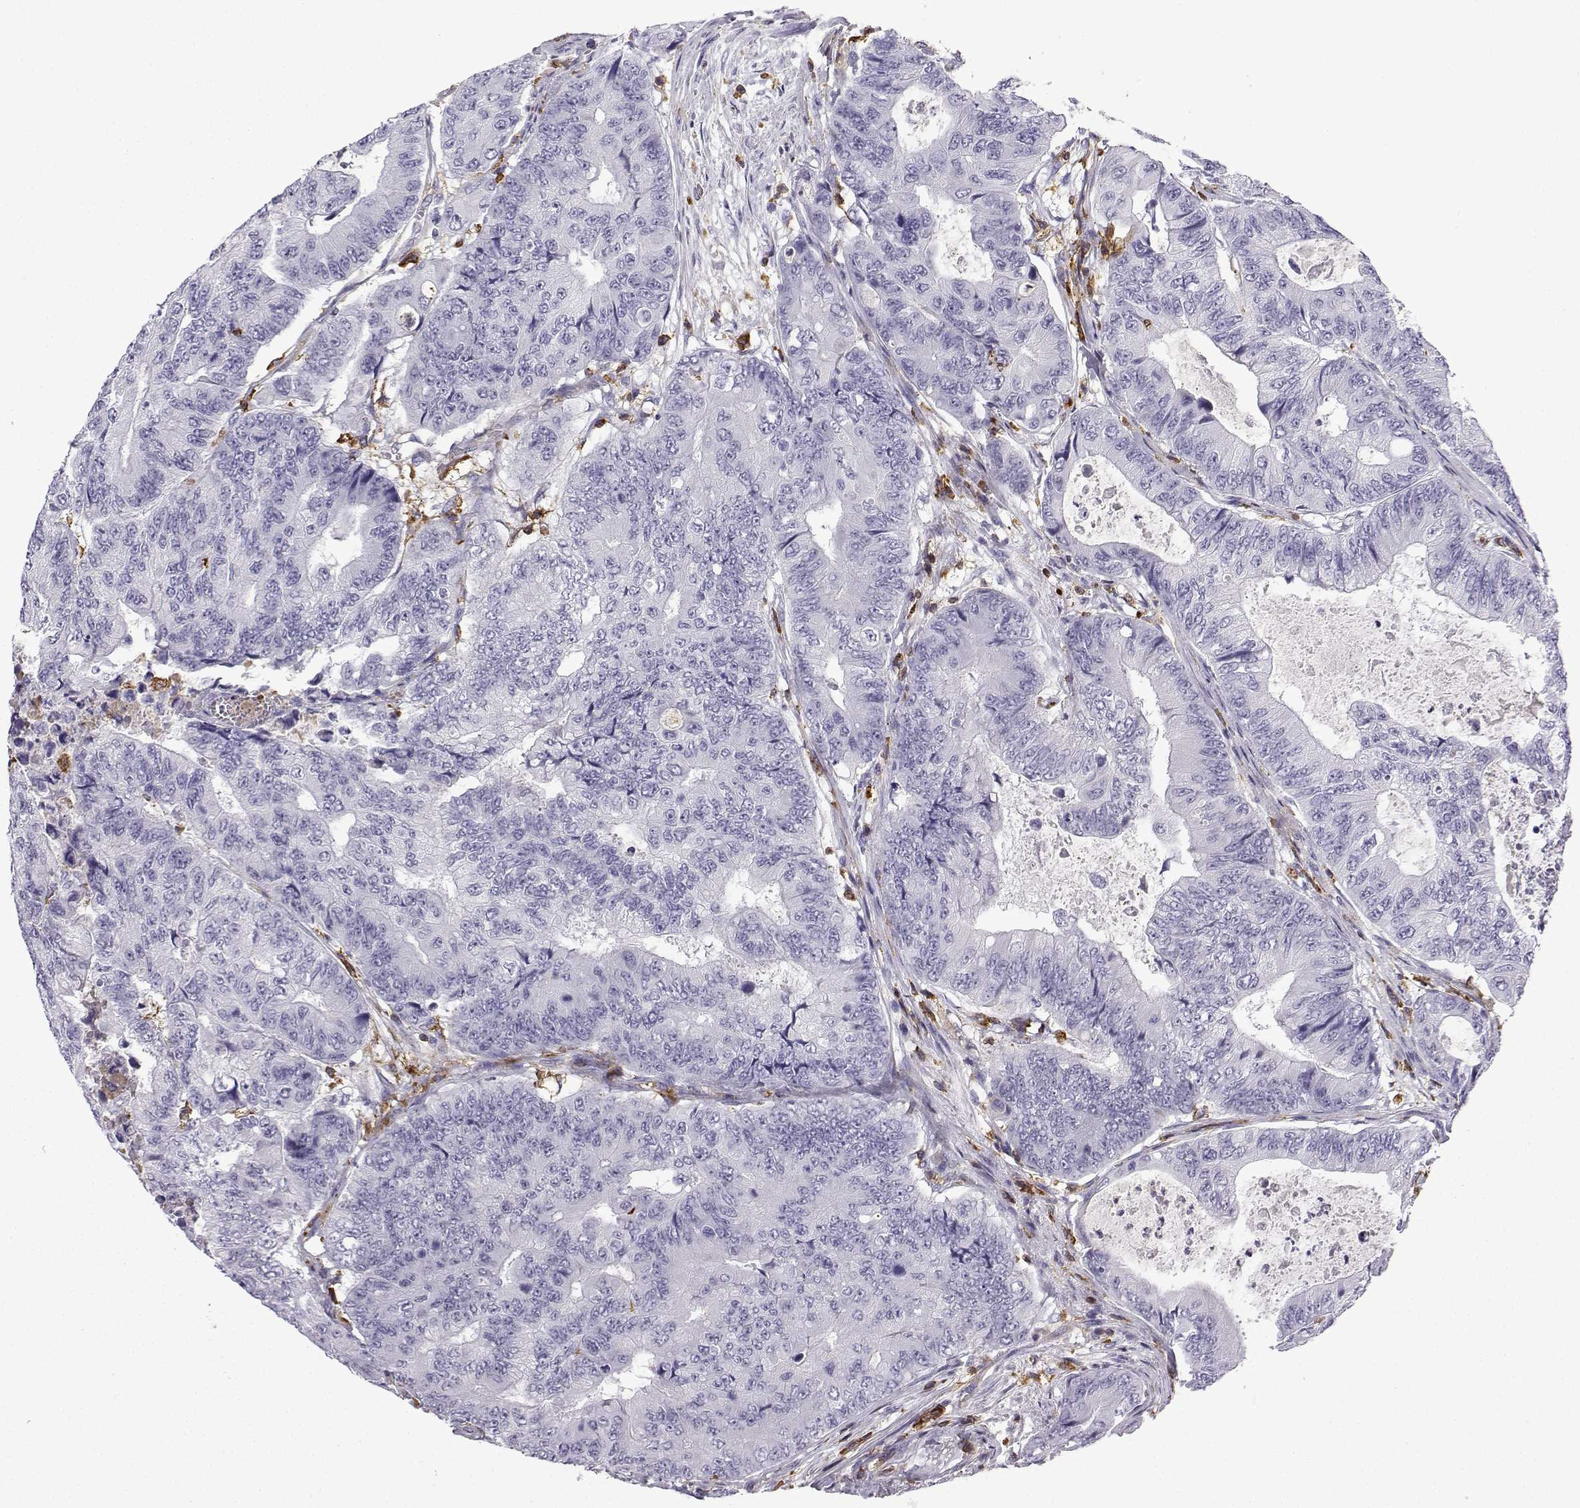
{"staining": {"intensity": "negative", "quantity": "none", "location": "none"}, "tissue": "colorectal cancer", "cell_type": "Tumor cells", "image_type": "cancer", "snomed": [{"axis": "morphology", "description": "Adenocarcinoma, NOS"}, {"axis": "topography", "description": "Colon"}], "caption": "DAB (3,3'-diaminobenzidine) immunohistochemical staining of human colorectal adenocarcinoma displays no significant expression in tumor cells.", "gene": "DOCK10", "patient": {"sex": "female", "age": 48}}